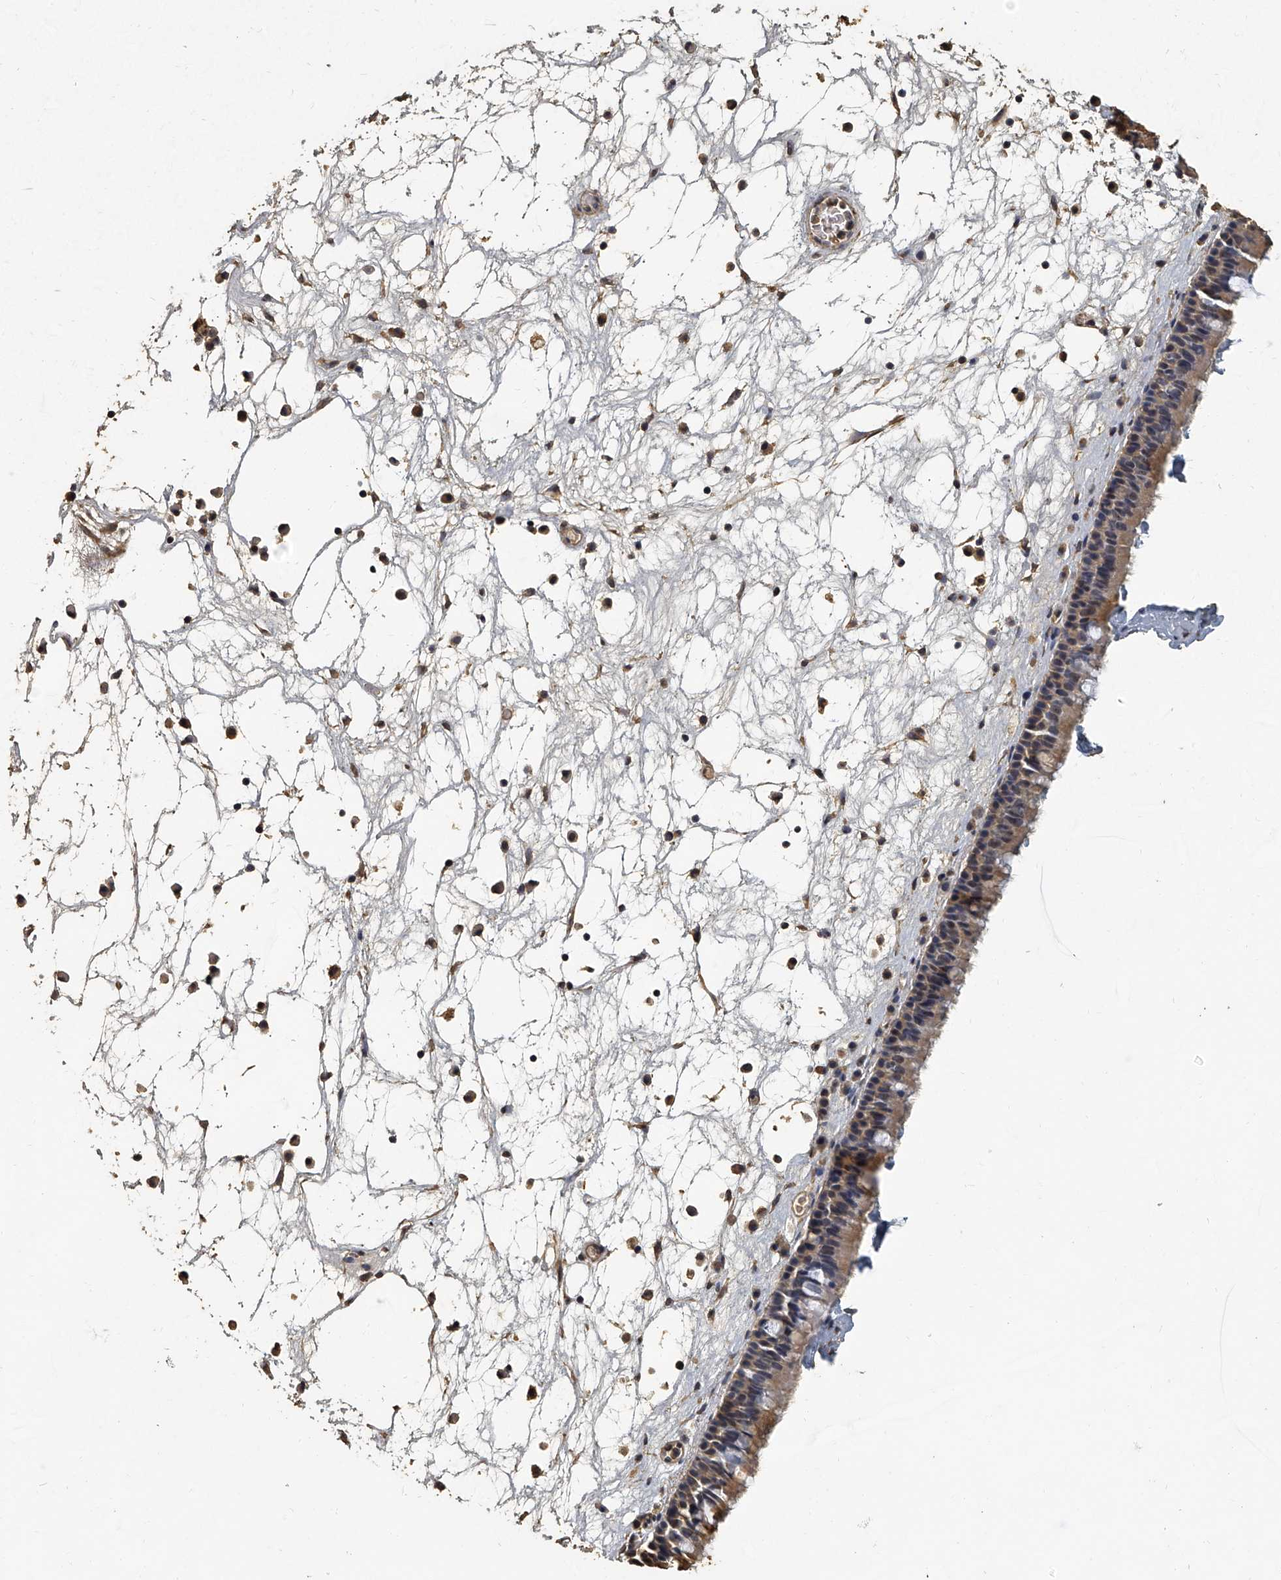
{"staining": {"intensity": "moderate", "quantity": "25%-75%", "location": "cytoplasmic/membranous"}, "tissue": "nasopharynx", "cell_type": "Respiratory epithelial cells", "image_type": "normal", "snomed": [{"axis": "morphology", "description": "Normal tissue, NOS"}, {"axis": "morphology", "description": "Inflammation, NOS"}, {"axis": "morphology", "description": "Malignant melanoma, Metastatic site"}, {"axis": "topography", "description": "Nasopharynx"}], "caption": "A brown stain highlights moderate cytoplasmic/membranous positivity of a protein in respiratory epithelial cells of normal nasopharynx. (DAB IHC with brightfield microscopy, high magnification).", "gene": "MRPL28", "patient": {"sex": "male", "age": 70}}